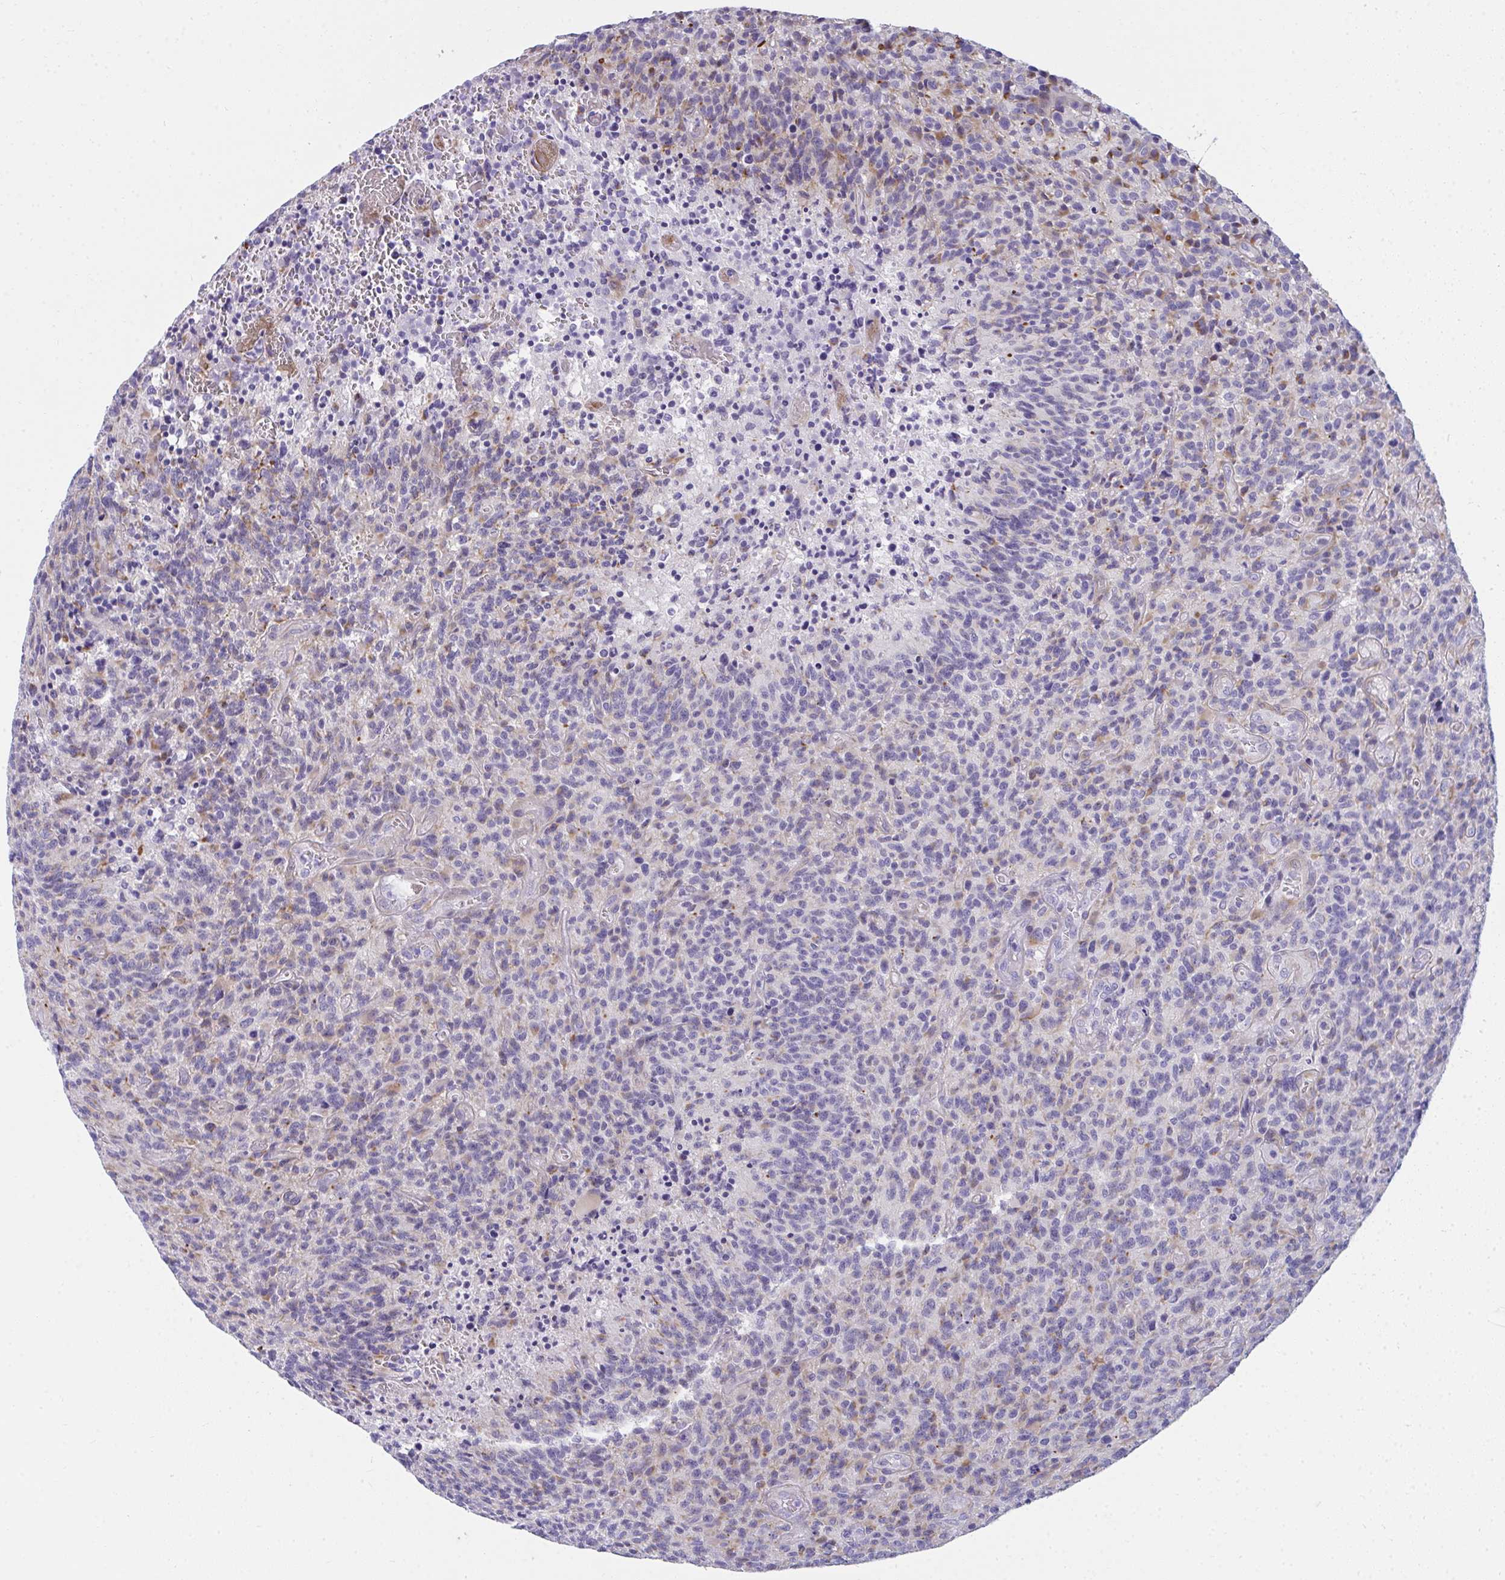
{"staining": {"intensity": "moderate", "quantity": "25%-75%", "location": "cytoplasmic/membranous"}, "tissue": "glioma", "cell_type": "Tumor cells", "image_type": "cancer", "snomed": [{"axis": "morphology", "description": "Glioma, malignant, High grade"}, {"axis": "topography", "description": "Brain"}], "caption": "The micrograph exhibits immunohistochemical staining of high-grade glioma (malignant). There is moderate cytoplasmic/membranous staining is present in about 25%-75% of tumor cells.", "gene": "TSBP1", "patient": {"sex": "male", "age": 76}}